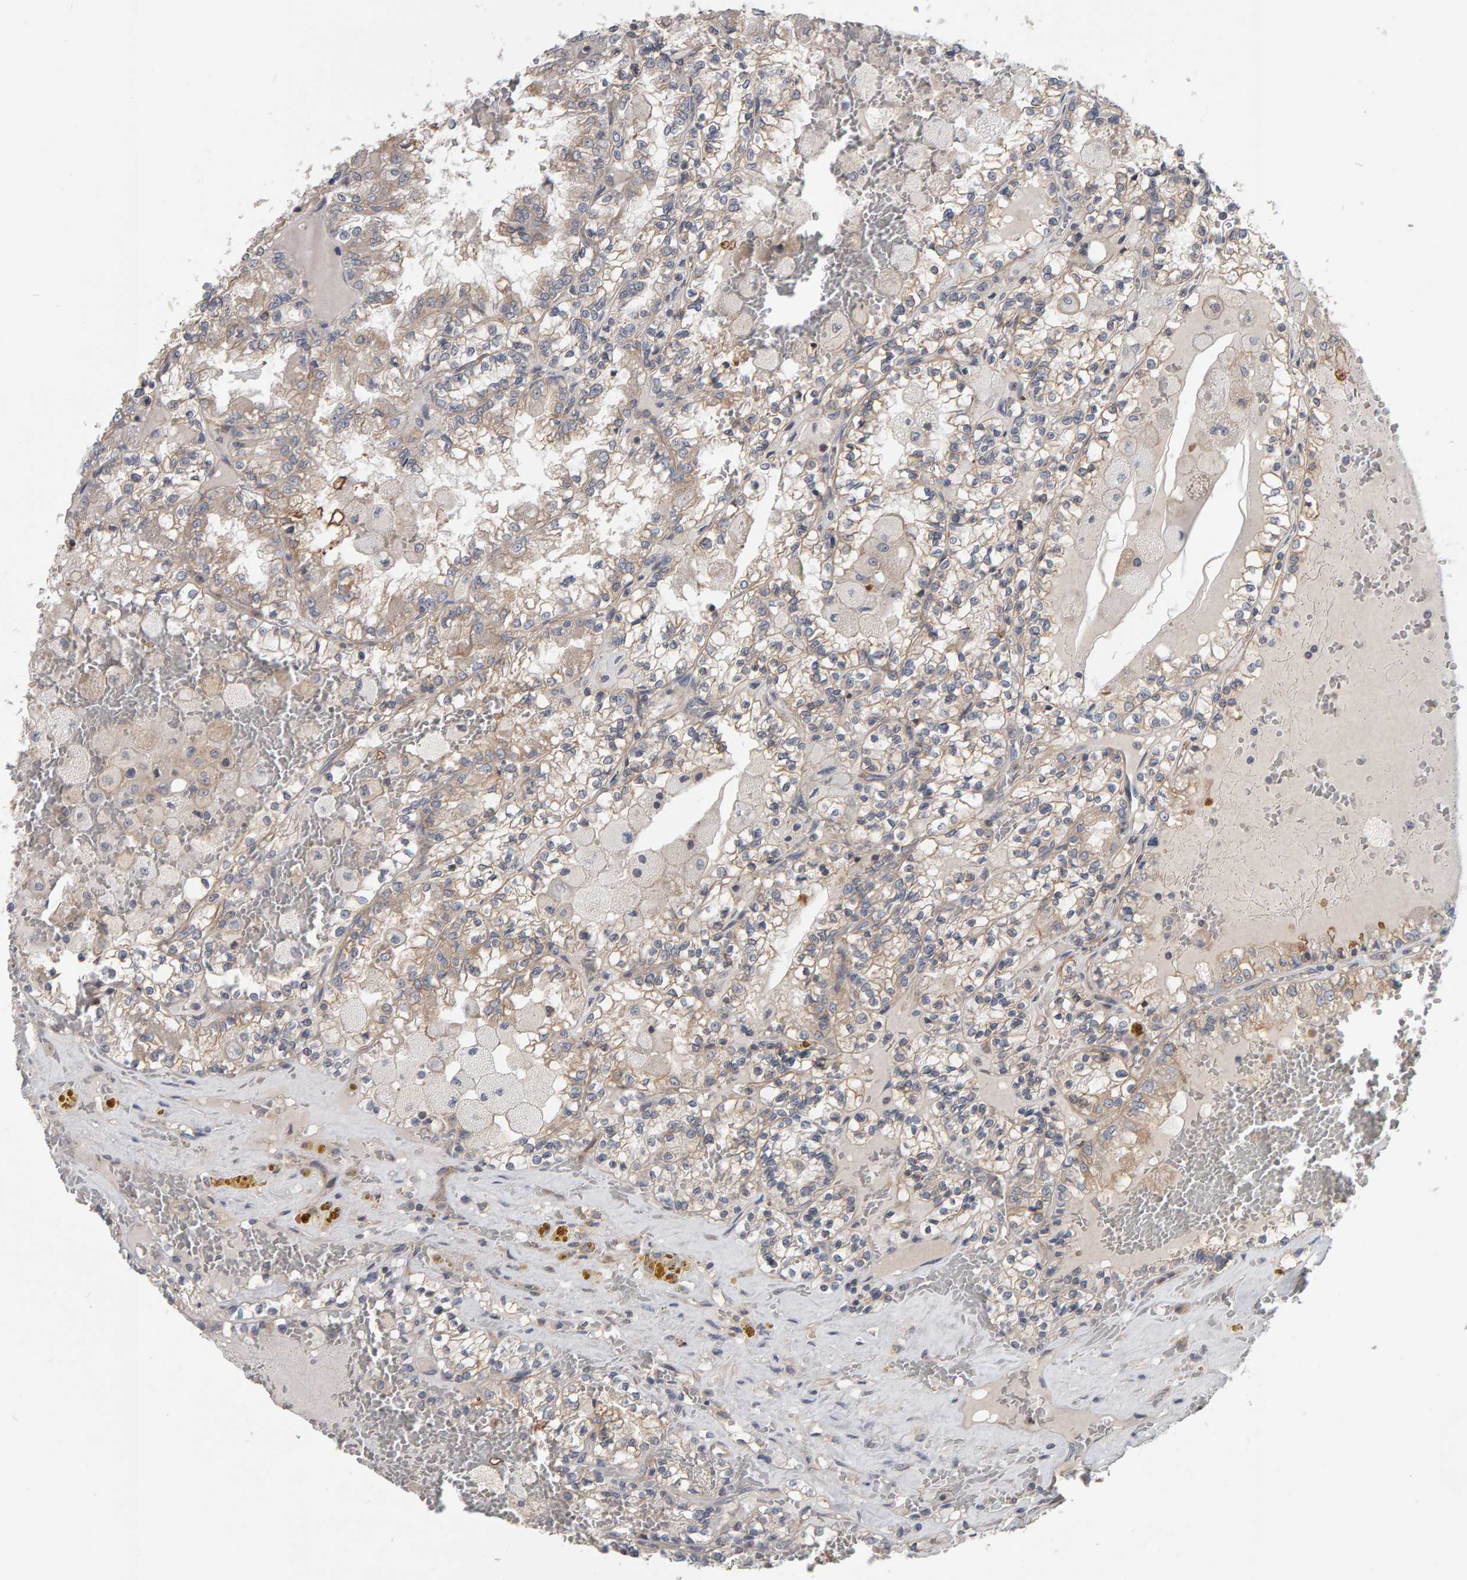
{"staining": {"intensity": "weak", "quantity": ">75%", "location": "cytoplasmic/membranous"}, "tissue": "renal cancer", "cell_type": "Tumor cells", "image_type": "cancer", "snomed": [{"axis": "morphology", "description": "Adenocarcinoma, NOS"}, {"axis": "topography", "description": "Kidney"}], "caption": "Renal cancer stained with a brown dye demonstrates weak cytoplasmic/membranous positive positivity in about >75% of tumor cells.", "gene": "C9orf72", "patient": {"sex": "female", "age": 56}}